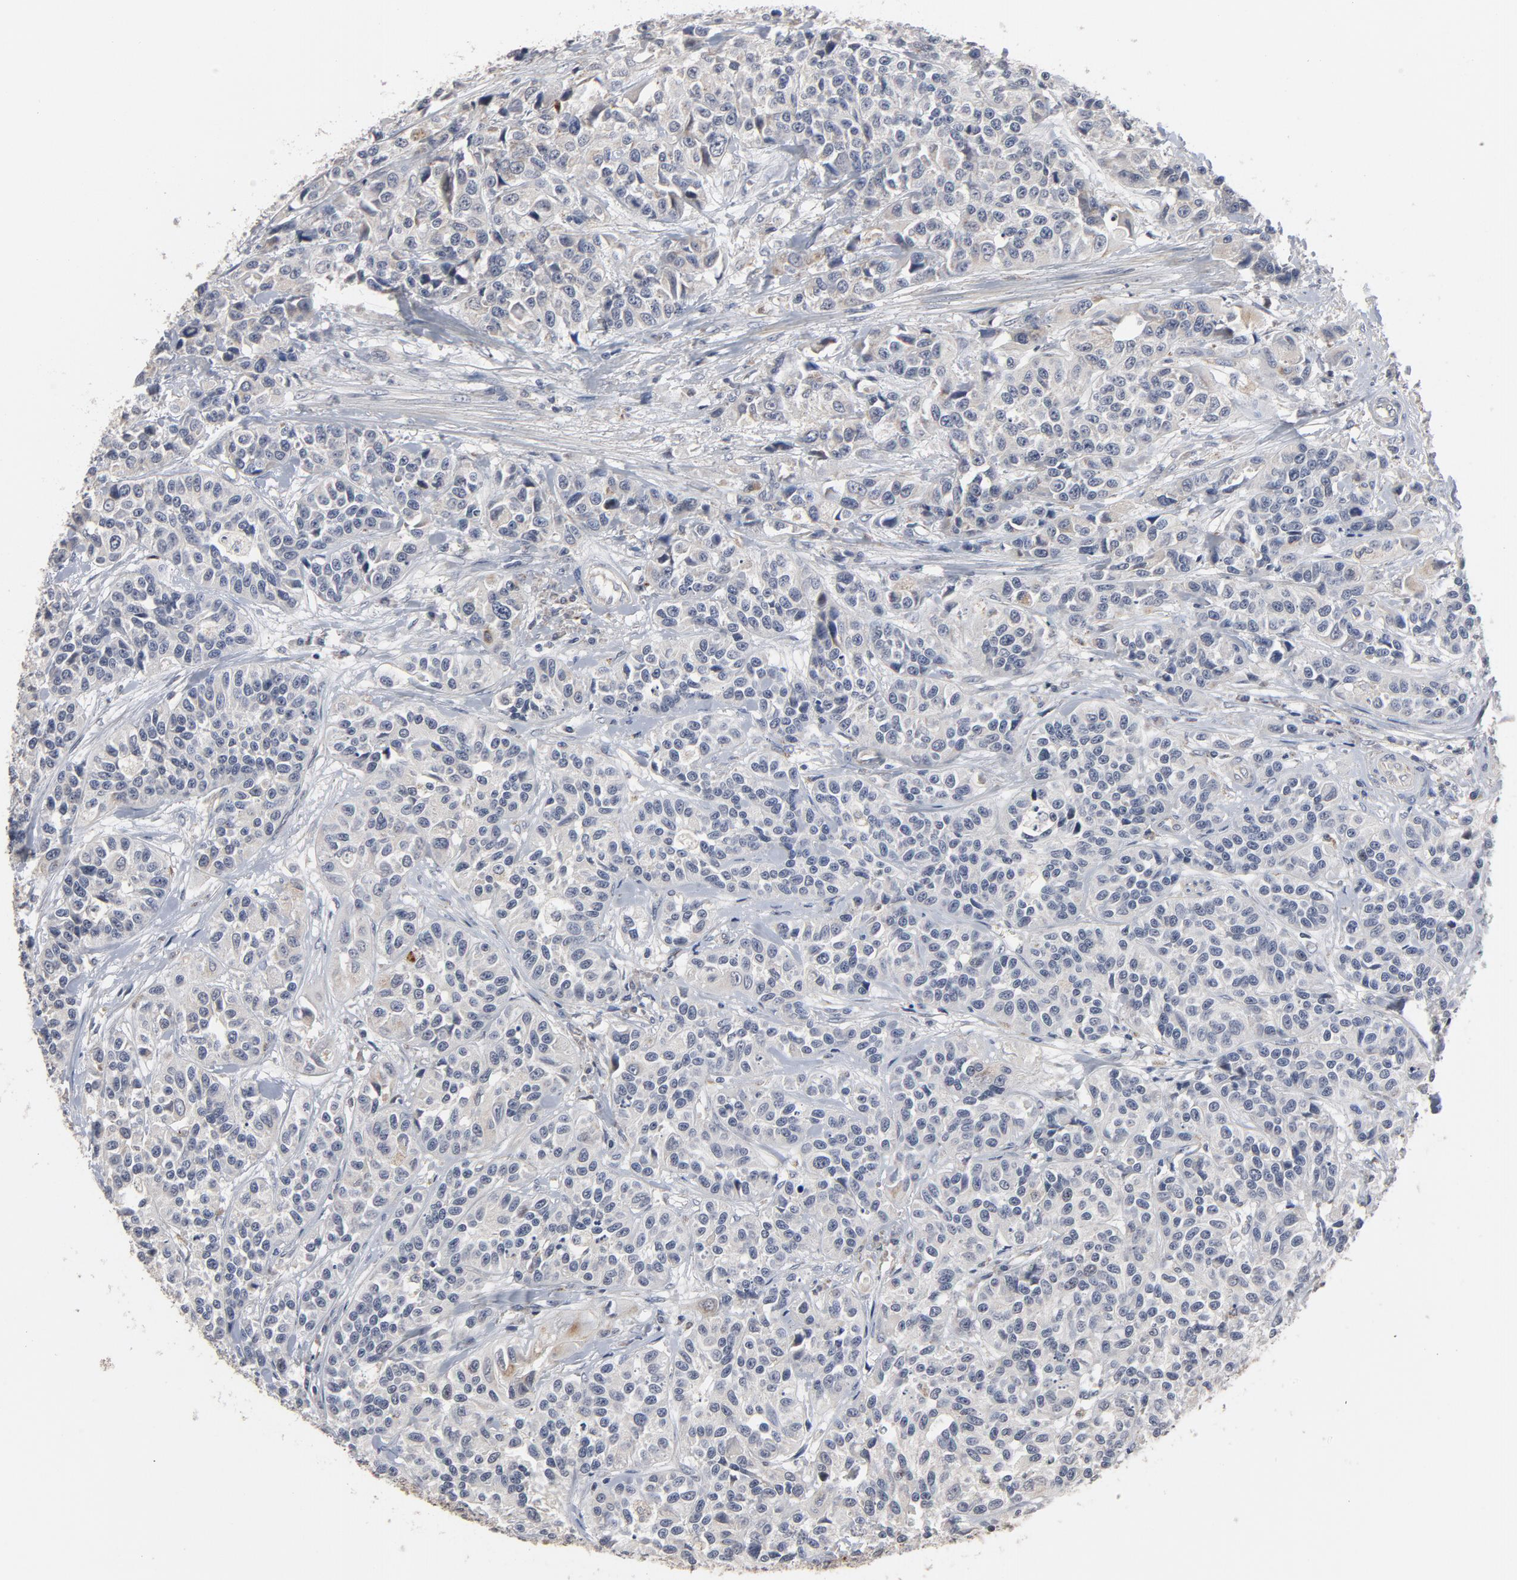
{"staining": {"intensity": "negative", "quantity": "none", "location": "none"}, "tissue": "urothelial cancer", "cell_type": "Tumor cells", "image_type": "cancer", "snomed": [{"axis": "morphology", "description": "Urothelial carcinoma, High grade"}, {"axis": "topography", "description": "Urinary bladder"}], "caption": "The micrograph demonstrates no significant expression in tumor cells of high-grade urothelial carcinoma.", "gene": "PPP1R1B", "patient": {"sex": "female", "age": 81}}